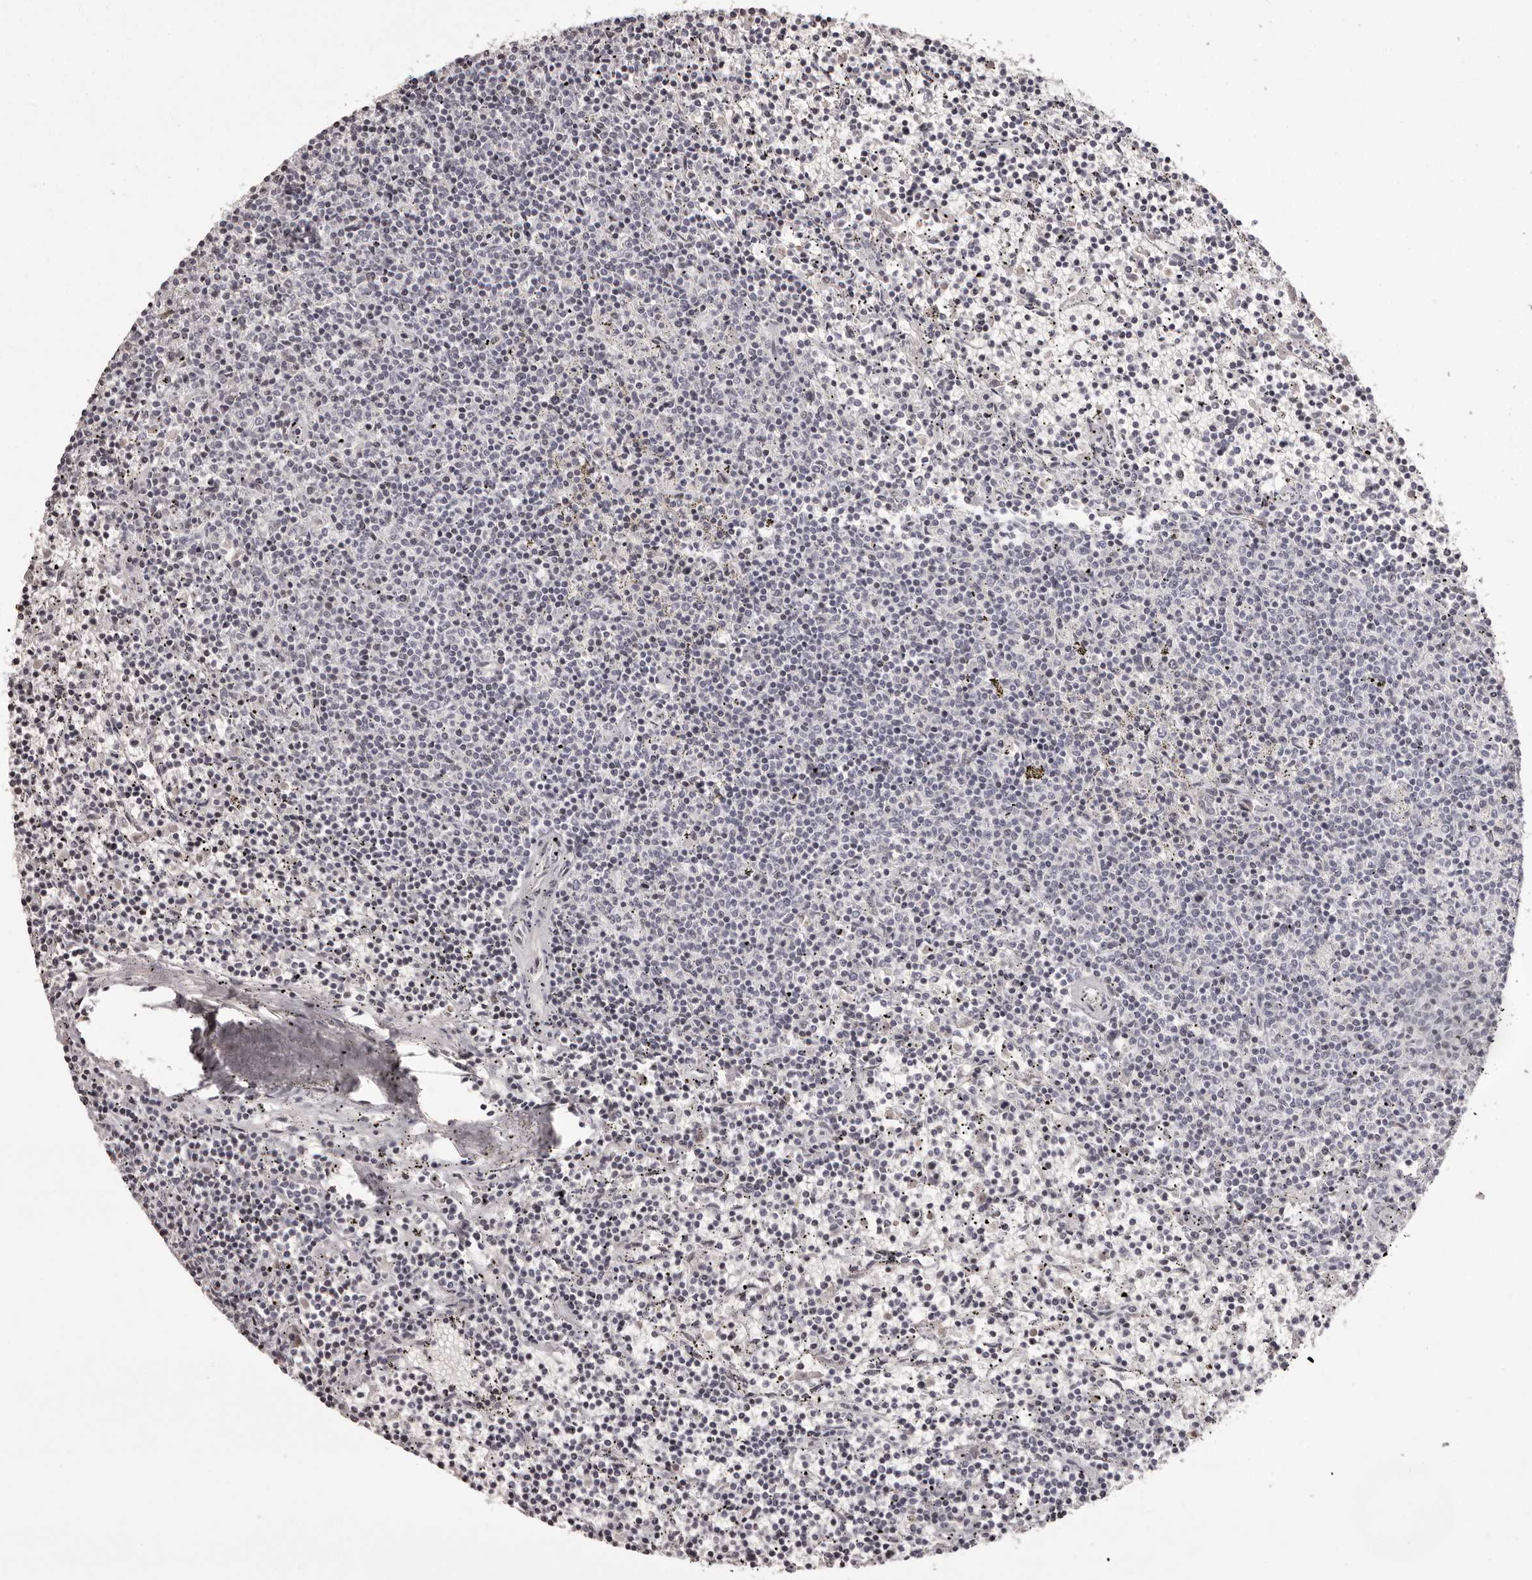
{"staining": {"intensity": "negative", "quantity": "none", "location": "none"}, "tissue": "lymphoma", "cell_type": "Tumor cells", "image_type": "cancer", "snomed": [{"axis": "morphology", "description": "Malignant lymphoma, non-Hodgkin's type, Low grade"}, {"axis": "topography", "description": "Spleen"}], "caption": "An IHC photomicrograph of lymphoma is shown. There is no staining in tumor cells of lymphoma.", "gene": "C8orf74", "patient": {"sex": "female", "age": 50}}